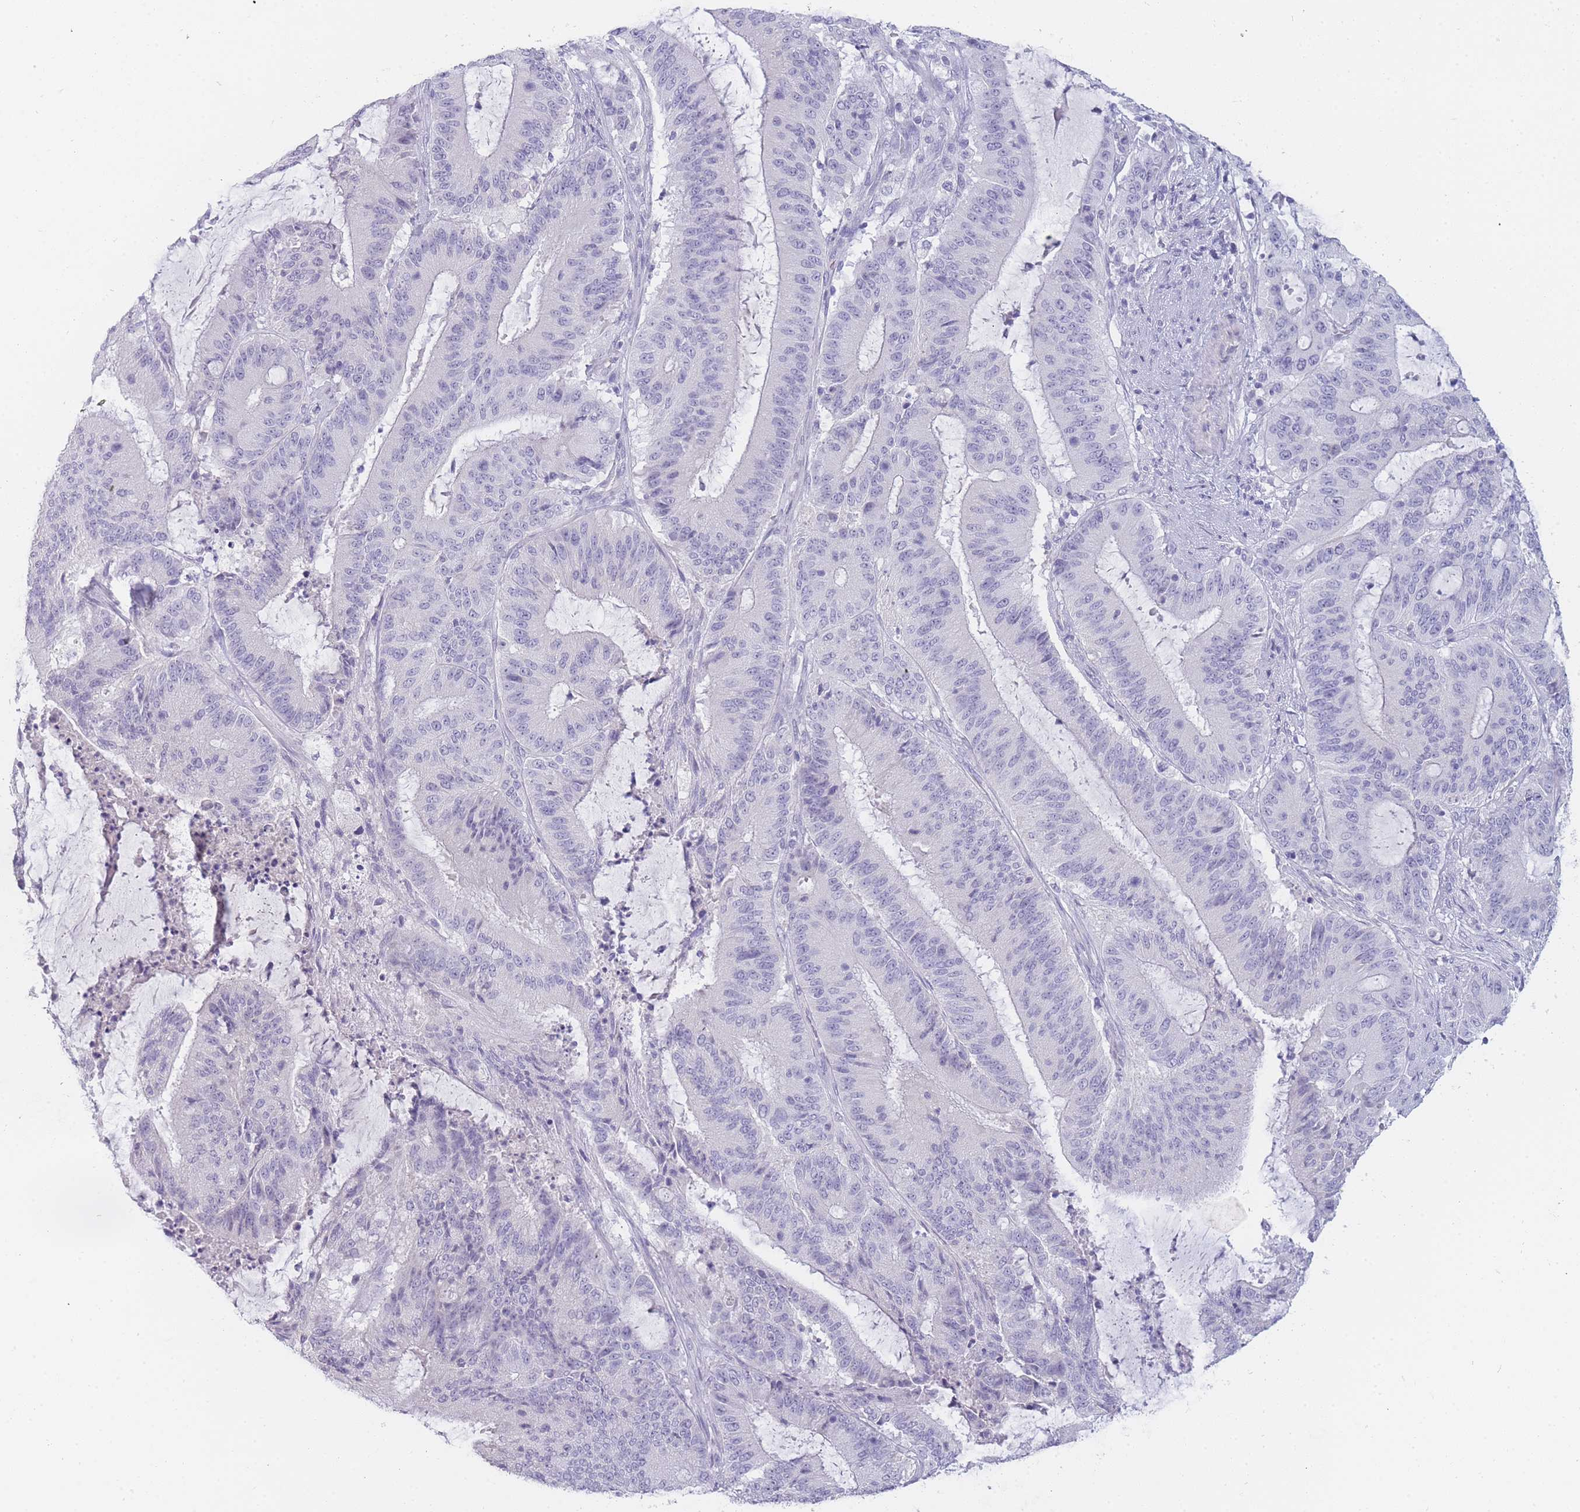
{"staining": {"intensity": "negative", "quantity": "none", "location": "none"}, "tissue": "liver cancer", "cell_type": "Tumor cells", "image_type": "cancer", "snomed": [{"axis": "morphology", "description": "Normal tissue, NOS"}, {"axis": "morphology", "description": "Cholangiocarcinoma"}, {"axis": "topography", "description": "Liver"}, {"axis": "topography", "description": "Peripheral nerve tissue"}], "caption": "Immunohistochemistry micrograph of liver cancer stained for a protein (brown), which displays no positivity in tumor cells.", "gene": "INS", "patient": {"sex": "female", "age": 73}}